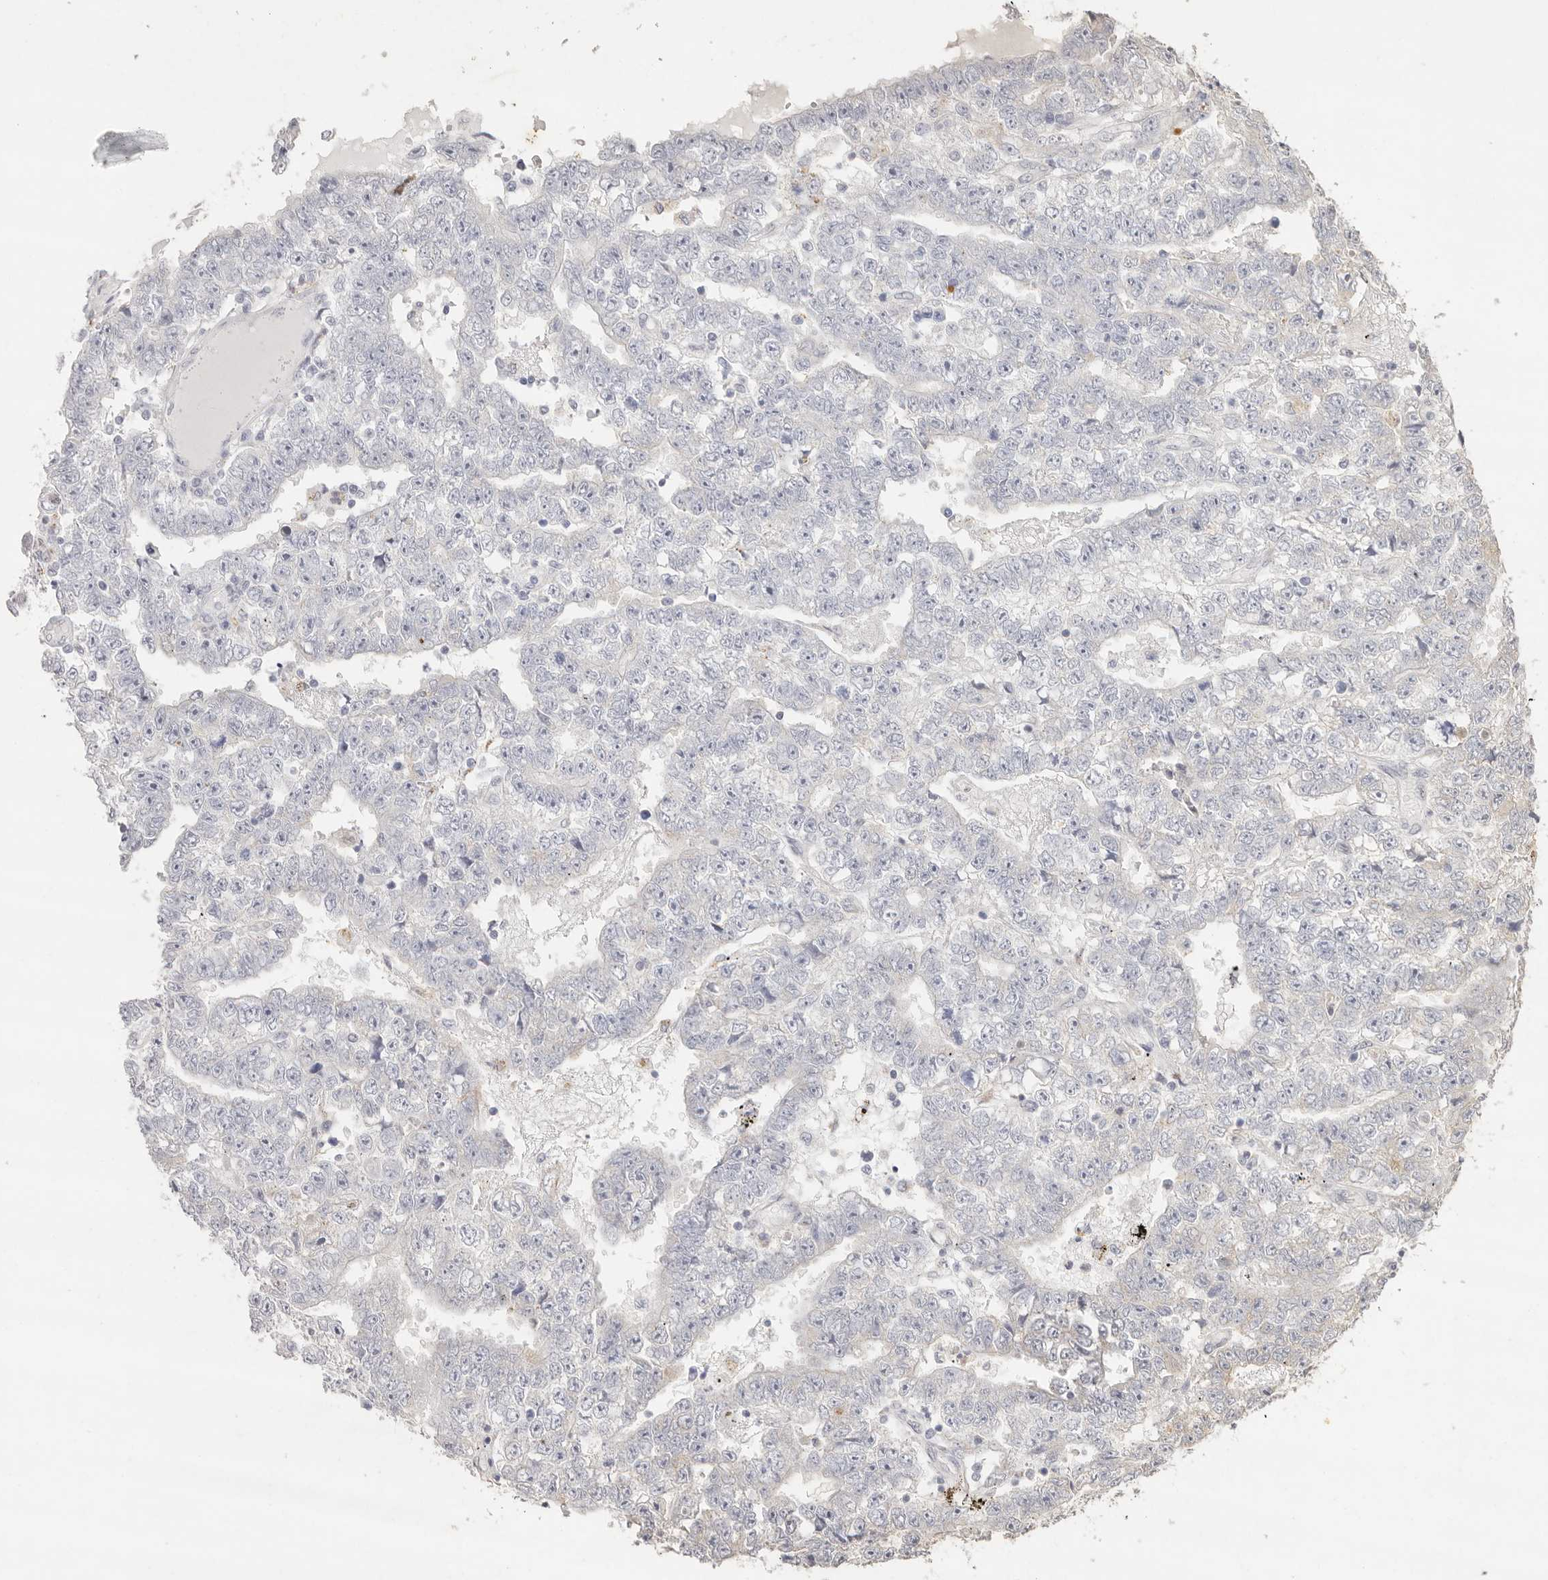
{"staining": {"intensity": "negative", "quantity": "none", "location": "none"}, "tissue": "testis cancer", "cell_type": "Tumor cells", "image_type": "cancer", "snomed": [{"axis": "morphology", "description": "Carcinoma, Embryonal, NOS"}, {"axis": "topography", "description": "Testis"}], "caption": "The histopathology image shows no staining of tumor cells in embryonal carcinoma (testis).", "gene": "FAM185A", "patient": {"sex": "male", "age": 25}}